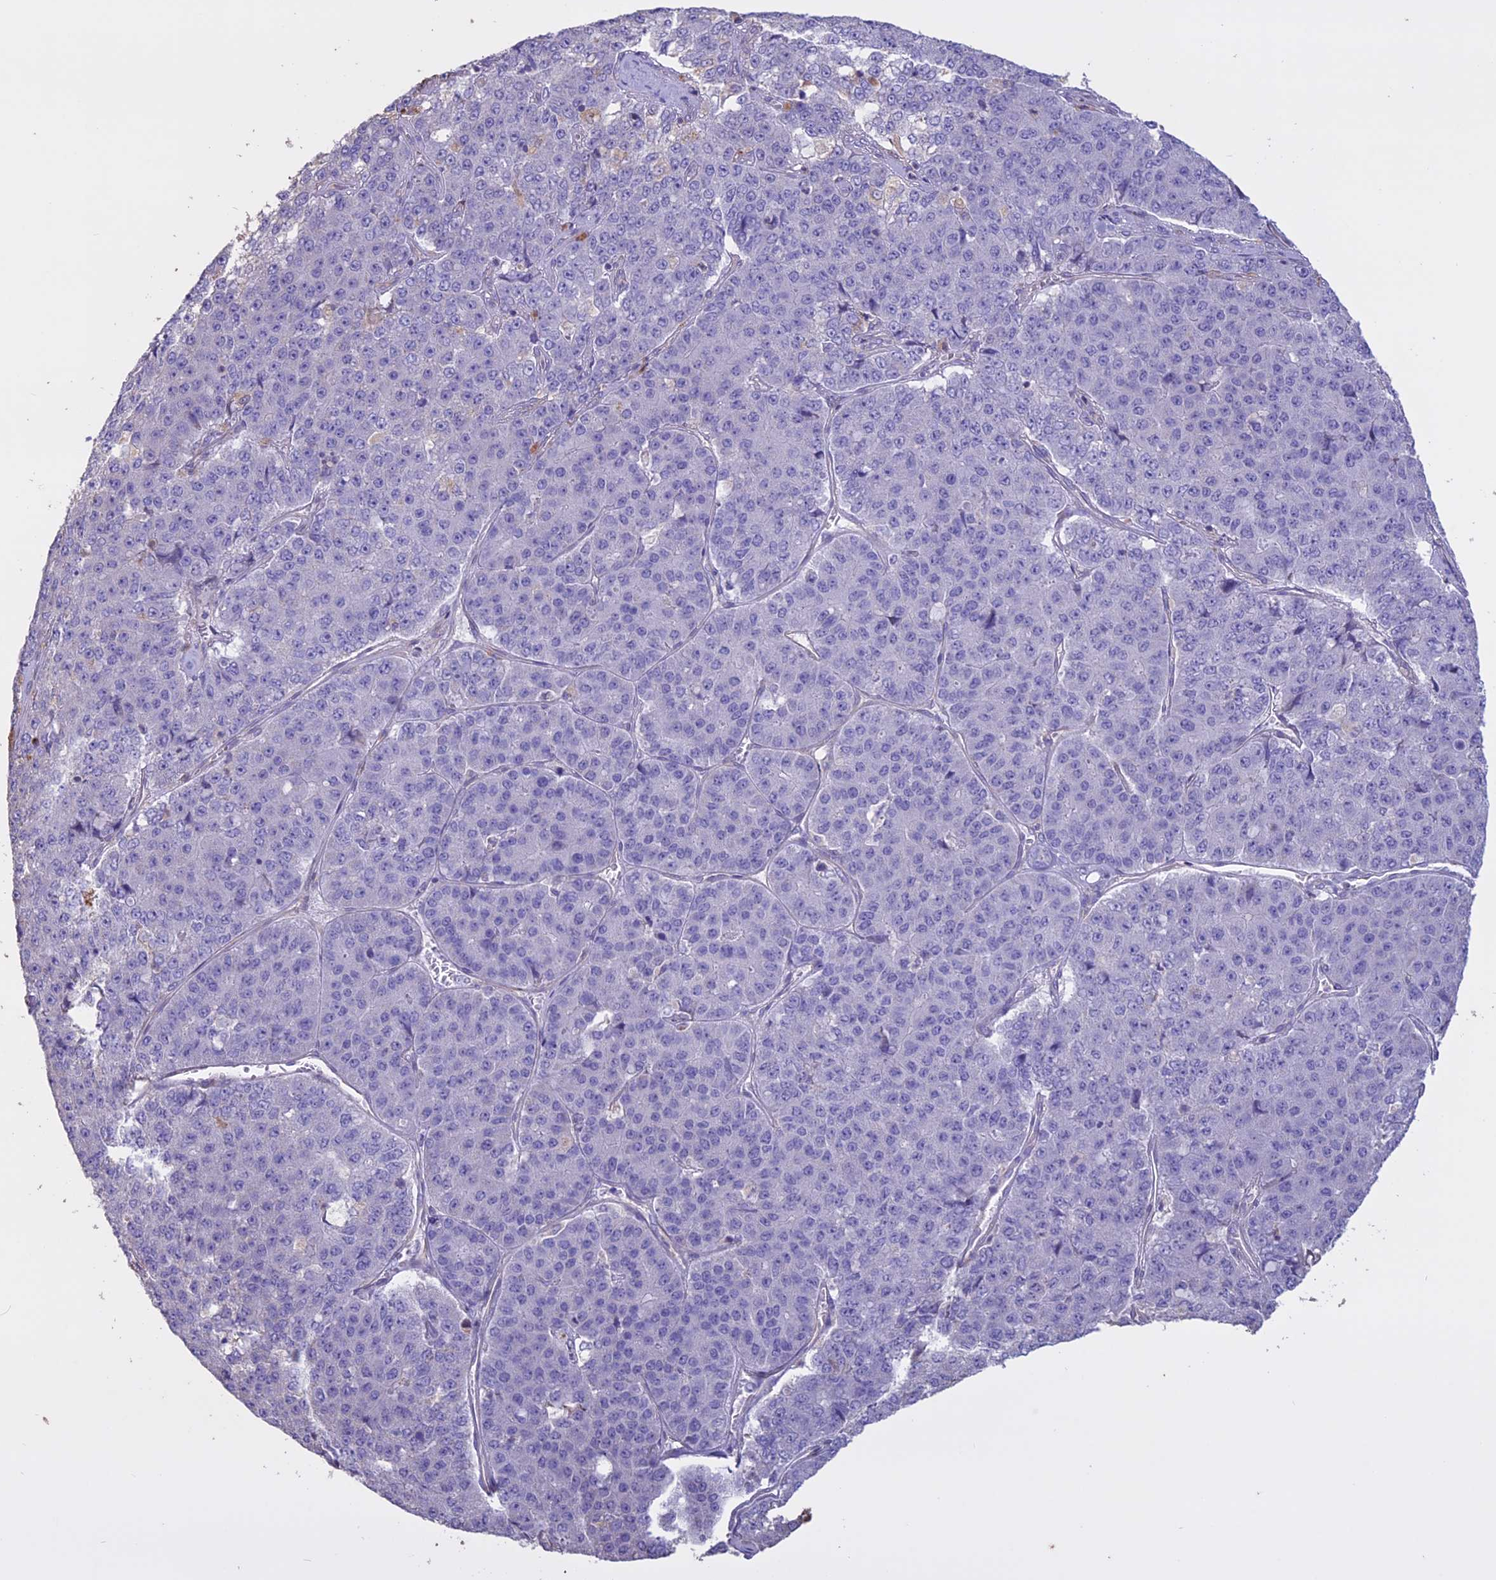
{"staining": {"intensity": "negative", "quantity": "none", "location": "none"}, "tissue": "pancreatic cancer", "cell_type": "Tumor cells", "image_type": "cancer", "snomed": [{"axis": "morphology", "description": "Adenocarcinoma, NOS"}, {"axis": "topography", "description": "Pancreas"}], "caption": "Protein analysis of pancreatic adenocarcinoma shows no significant staining in tumor cells.", "gene": "CCDC148", "patient": {"sex": "male", "age": 50}}